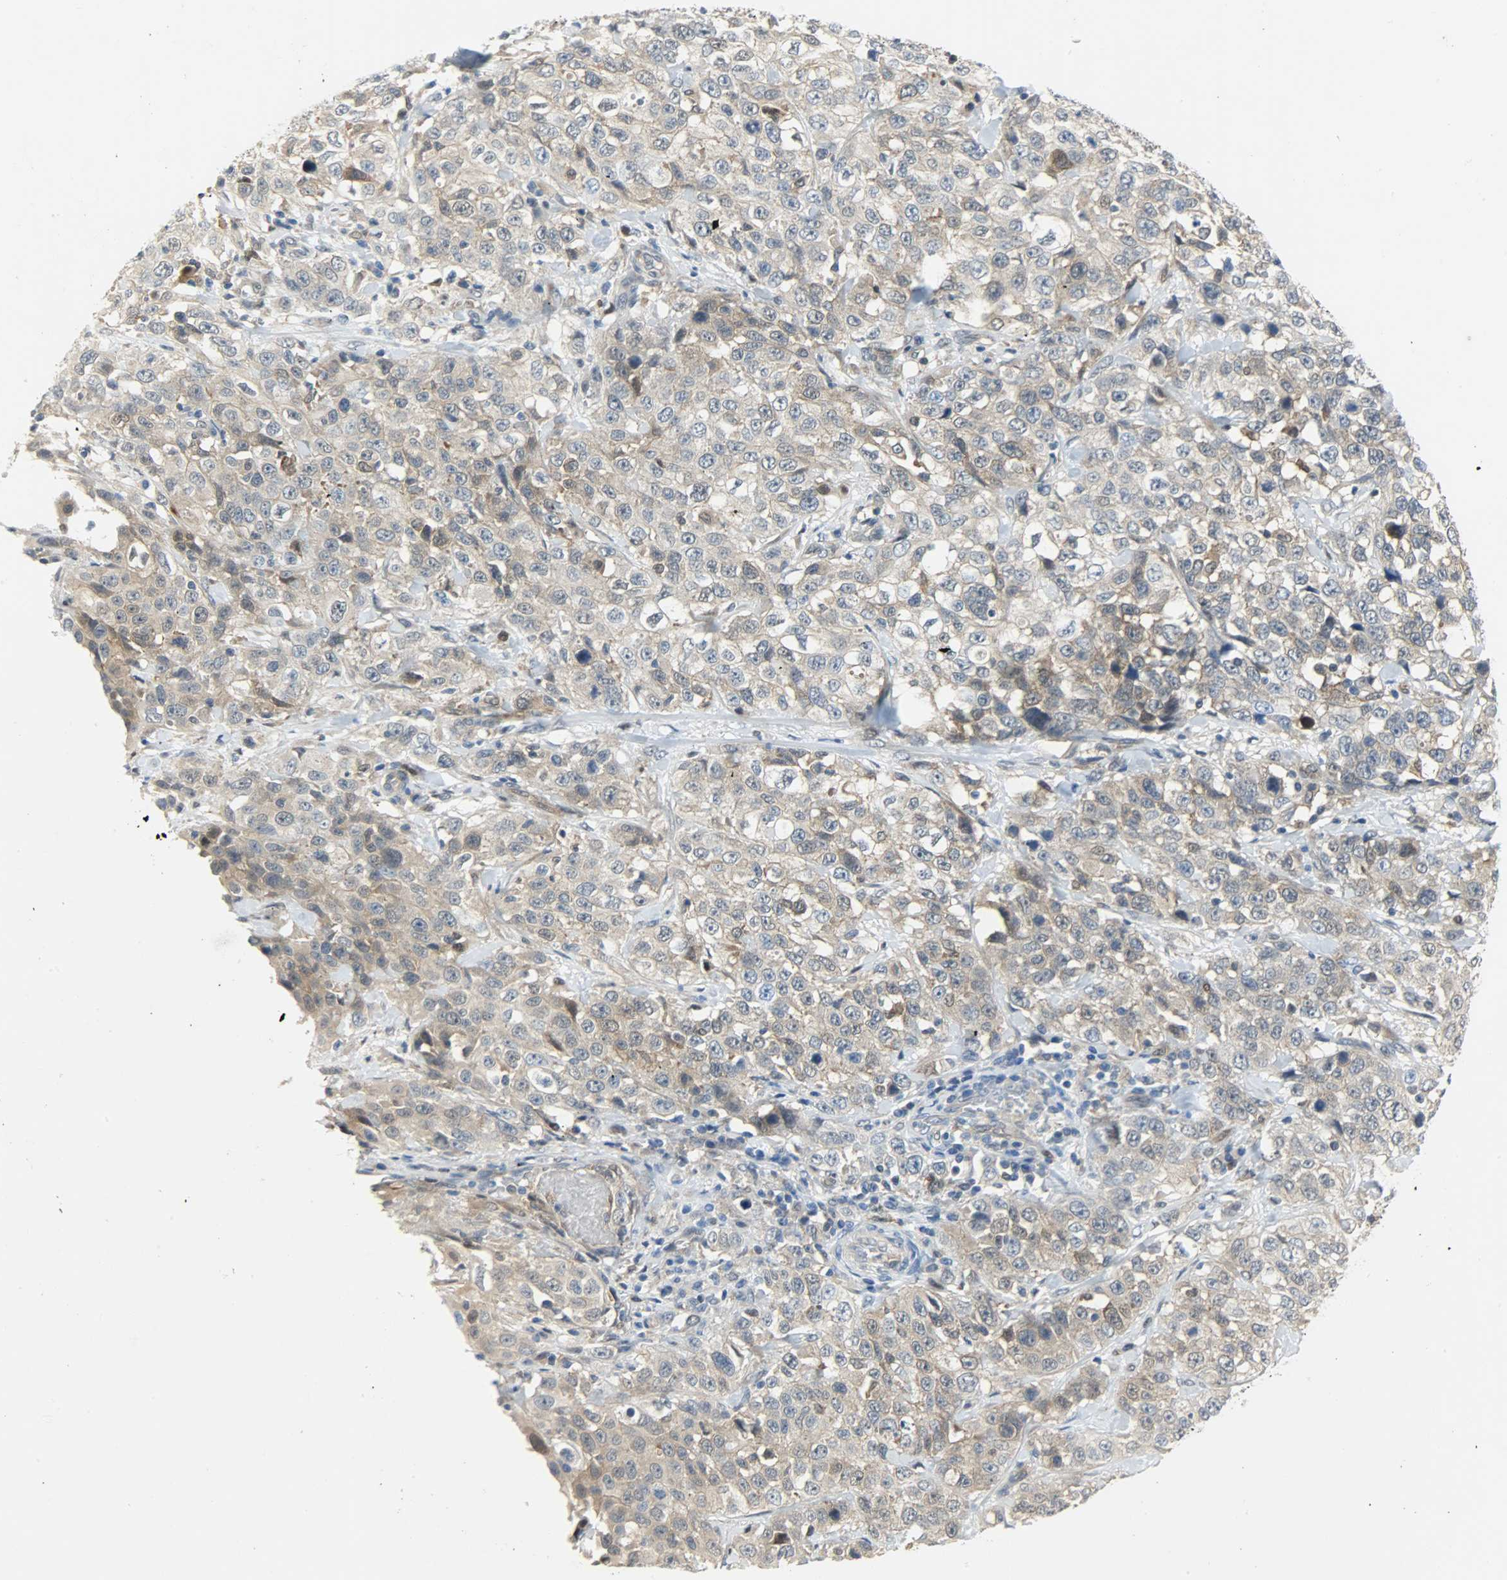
{"staining": {"intensity": "weak", "quantity": ">75%", "location": "cytoplasmic/membranous"}, "tissue": "stomach cancer", "cell_type": "Tumor cells", "image_type": "cancer", "snomed": [{"axis": "morphology", "description": "Normal tissue, NOS"}, {"axis": "morphology", "description": "Adenocarcinoma, NOS"}, {"axis": "topography", "description": "Stomach"}], "caption": "A low amount of weak cytoplasmic/membranous positivity is present in approximately >75% of tumor cells in stomach cancer (adenocarcinoma) tissue.", "gene": "EIF4EBP1", "patient": {"sex": "male", "age": 48}}